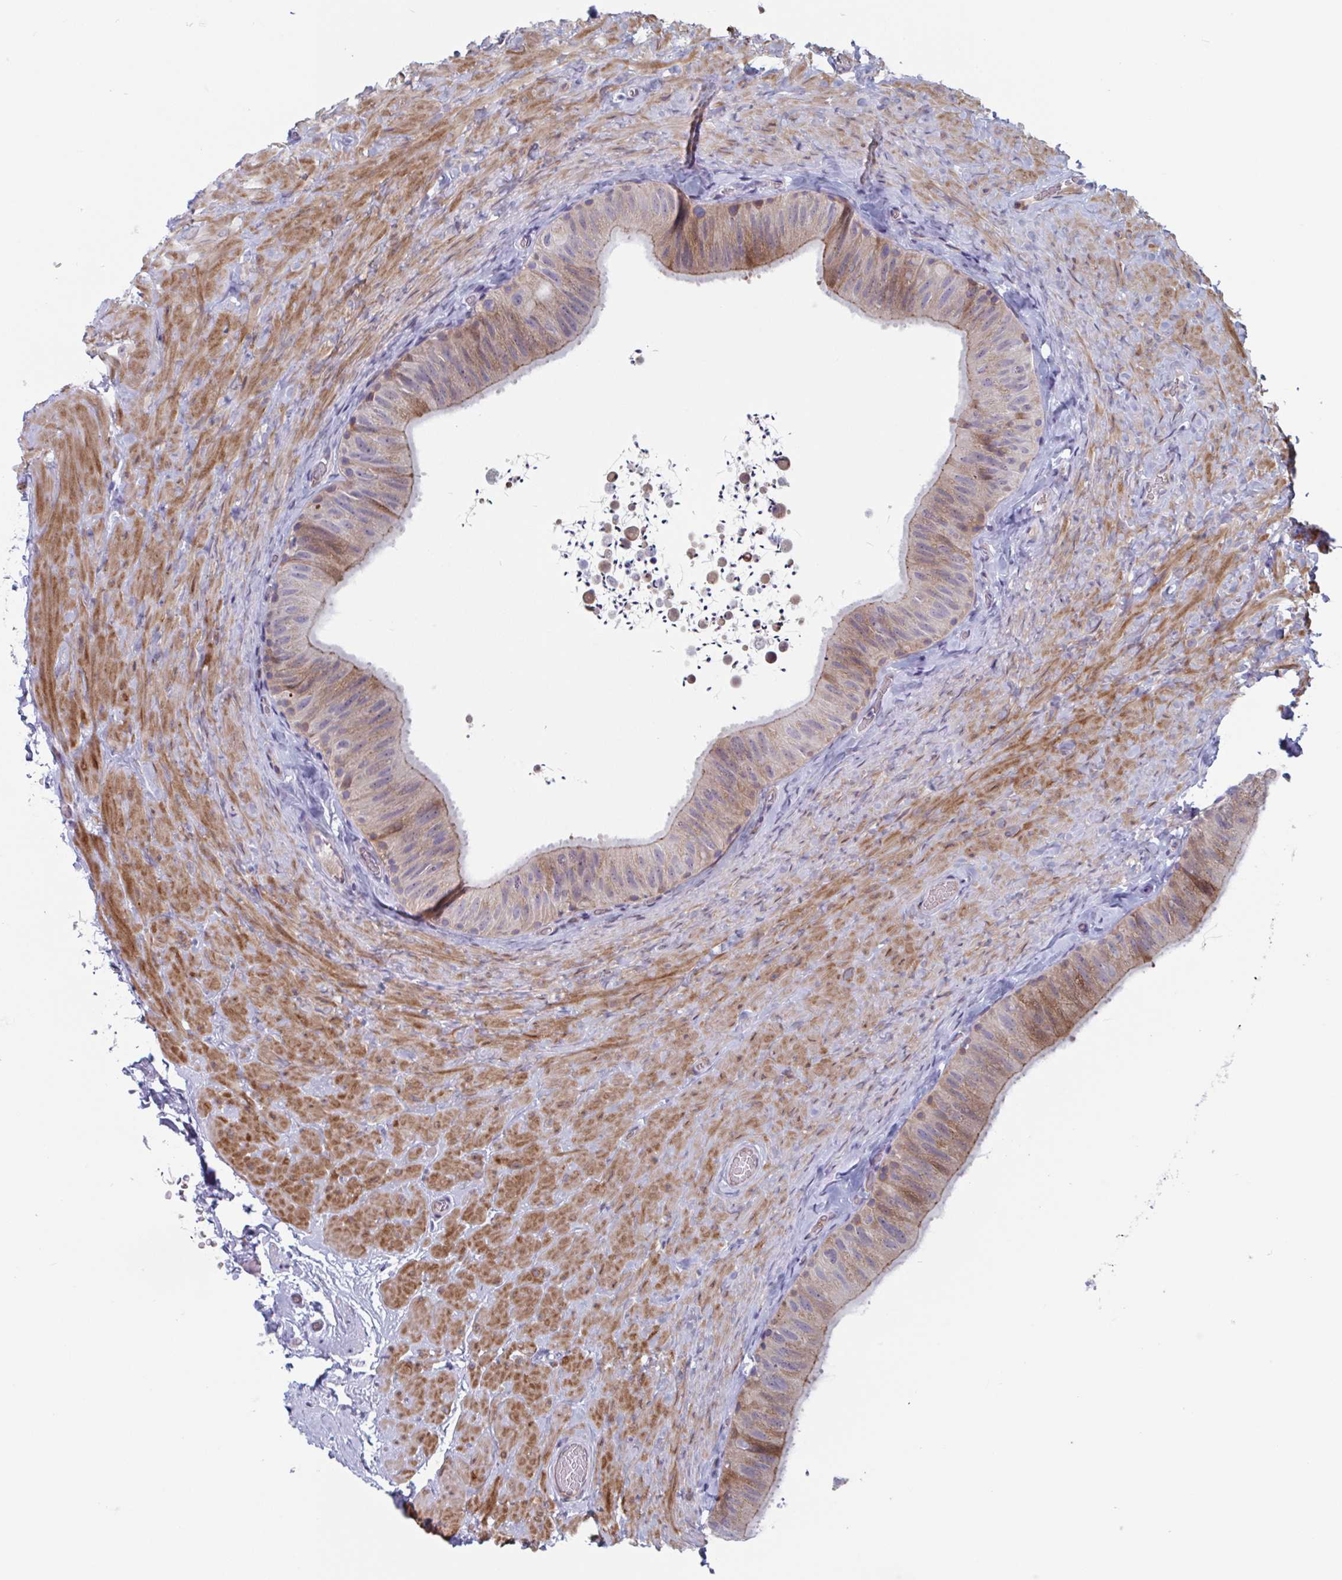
{"staining": {"intensity": "moderate", "quantity": "25%-75%", "location": "cytoplasmic/membranous"}, "tissue": "epididymis", "cell_type": "Glandular cells", "image_type": "normal", "snomed": [{"axis": "morphology", "description": "Normal tissue, NOS"}, {"axis": "topography", "description": "Epididymis, spermatic cord, NOS"}, {"axis": "topography", "description": "Epididymis"}], "caption": "IHC photomicrograph of unremarkable human epididymis stained for a protein (brown), which shows medium levels of moderate cytoplasmic/membranous staining in about 25%-75% of glandular cells.", "gene": "DUXA", "patient": {"sex": "male", "age": 31}}